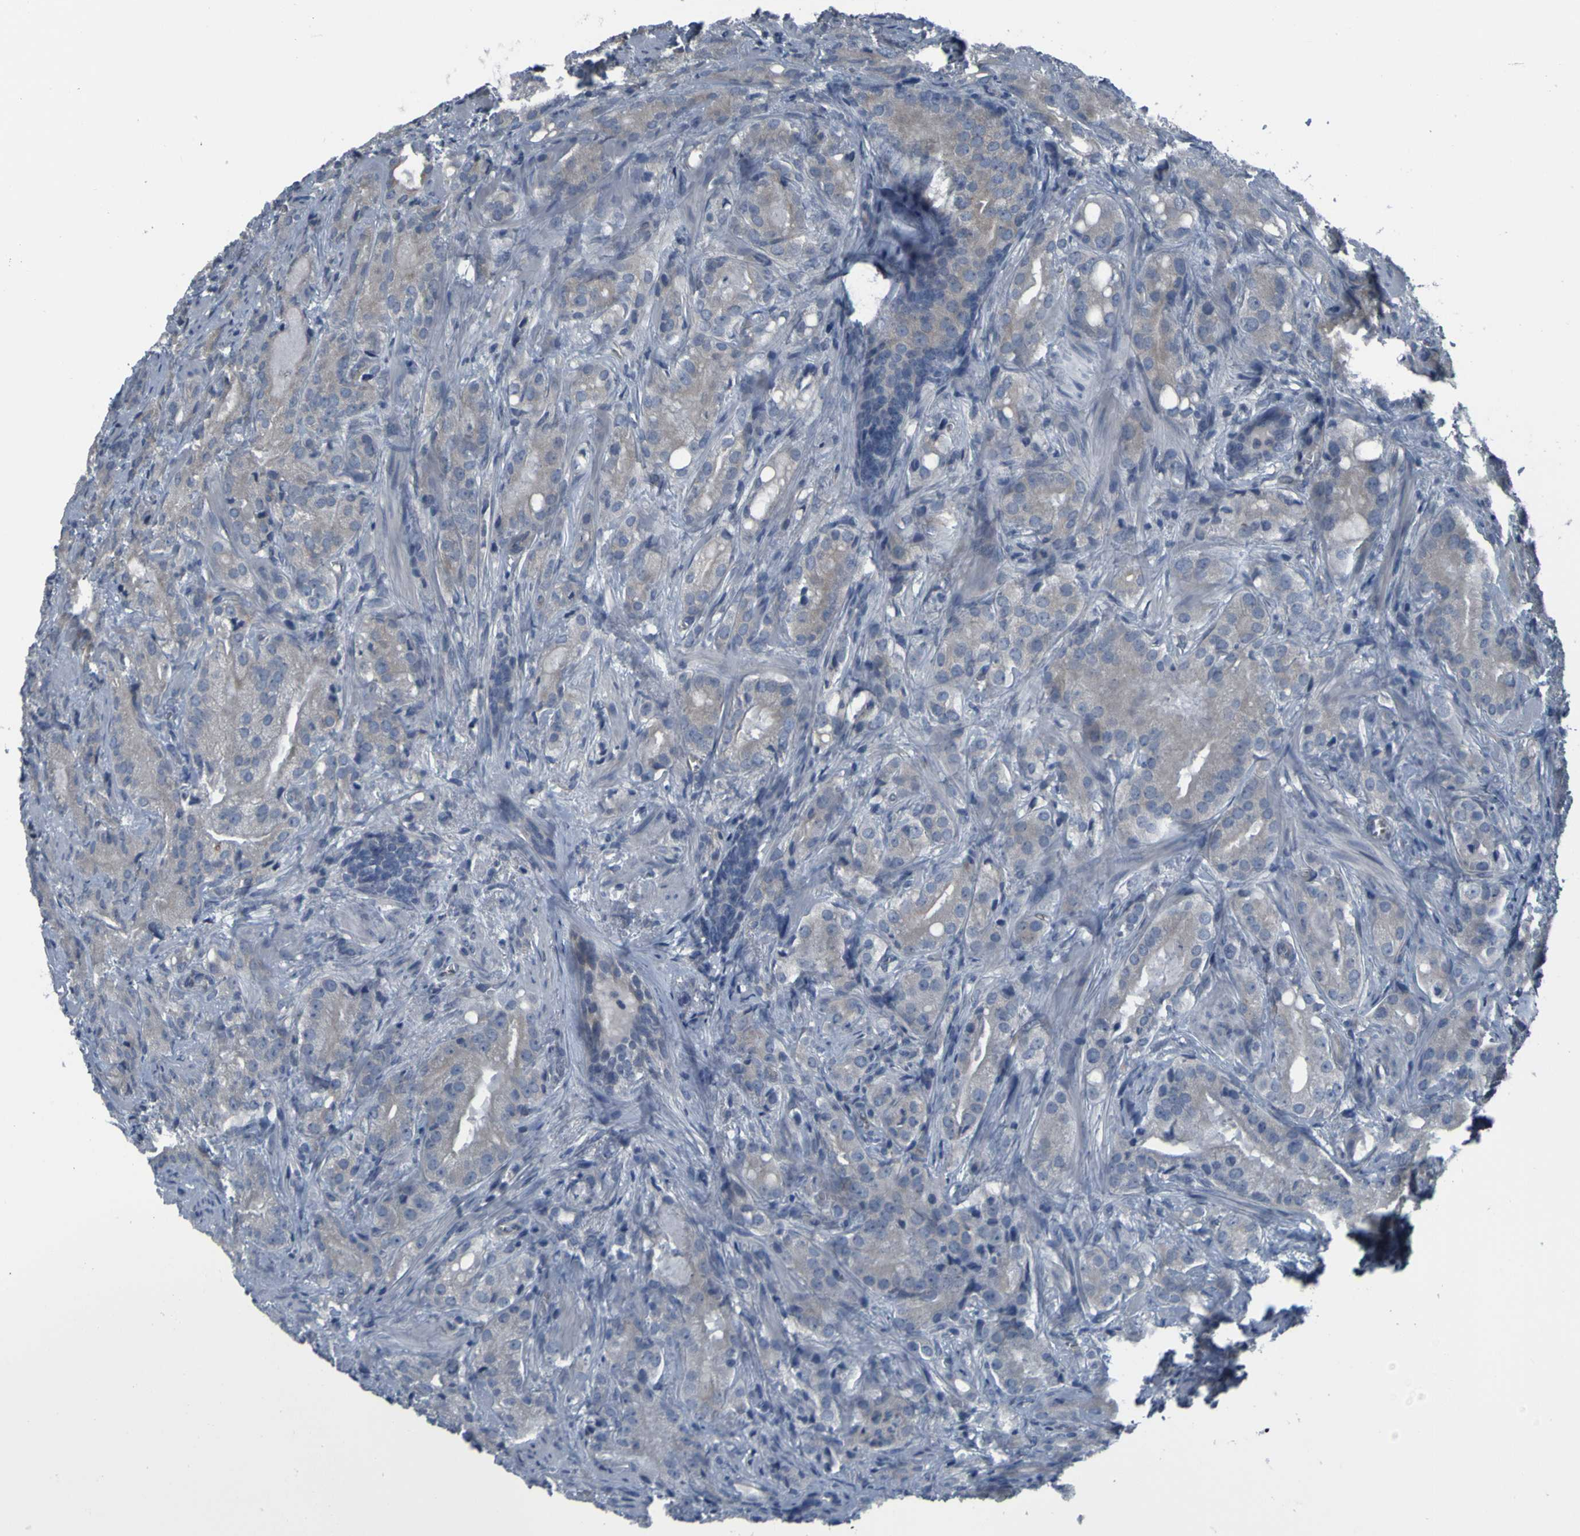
{"staining": {"intensity": "weak", "quantity": "<25%", "location": "cytoplasmic/membranous"}, "tissue": "prostate cancer", "cell_type": "Tumor cells", "image_type": "cancer", "snomed": [{"axis": "morphology", "description": "Adenocarcinoma, High grade"}, {"axis": "topography", "description": "Prostate"}], "caption": "Tumor cells show no significant protein expression in prostate cancer.", "gene": "GRAMD1A", "patient": {"sex": "male", "age": 64}}